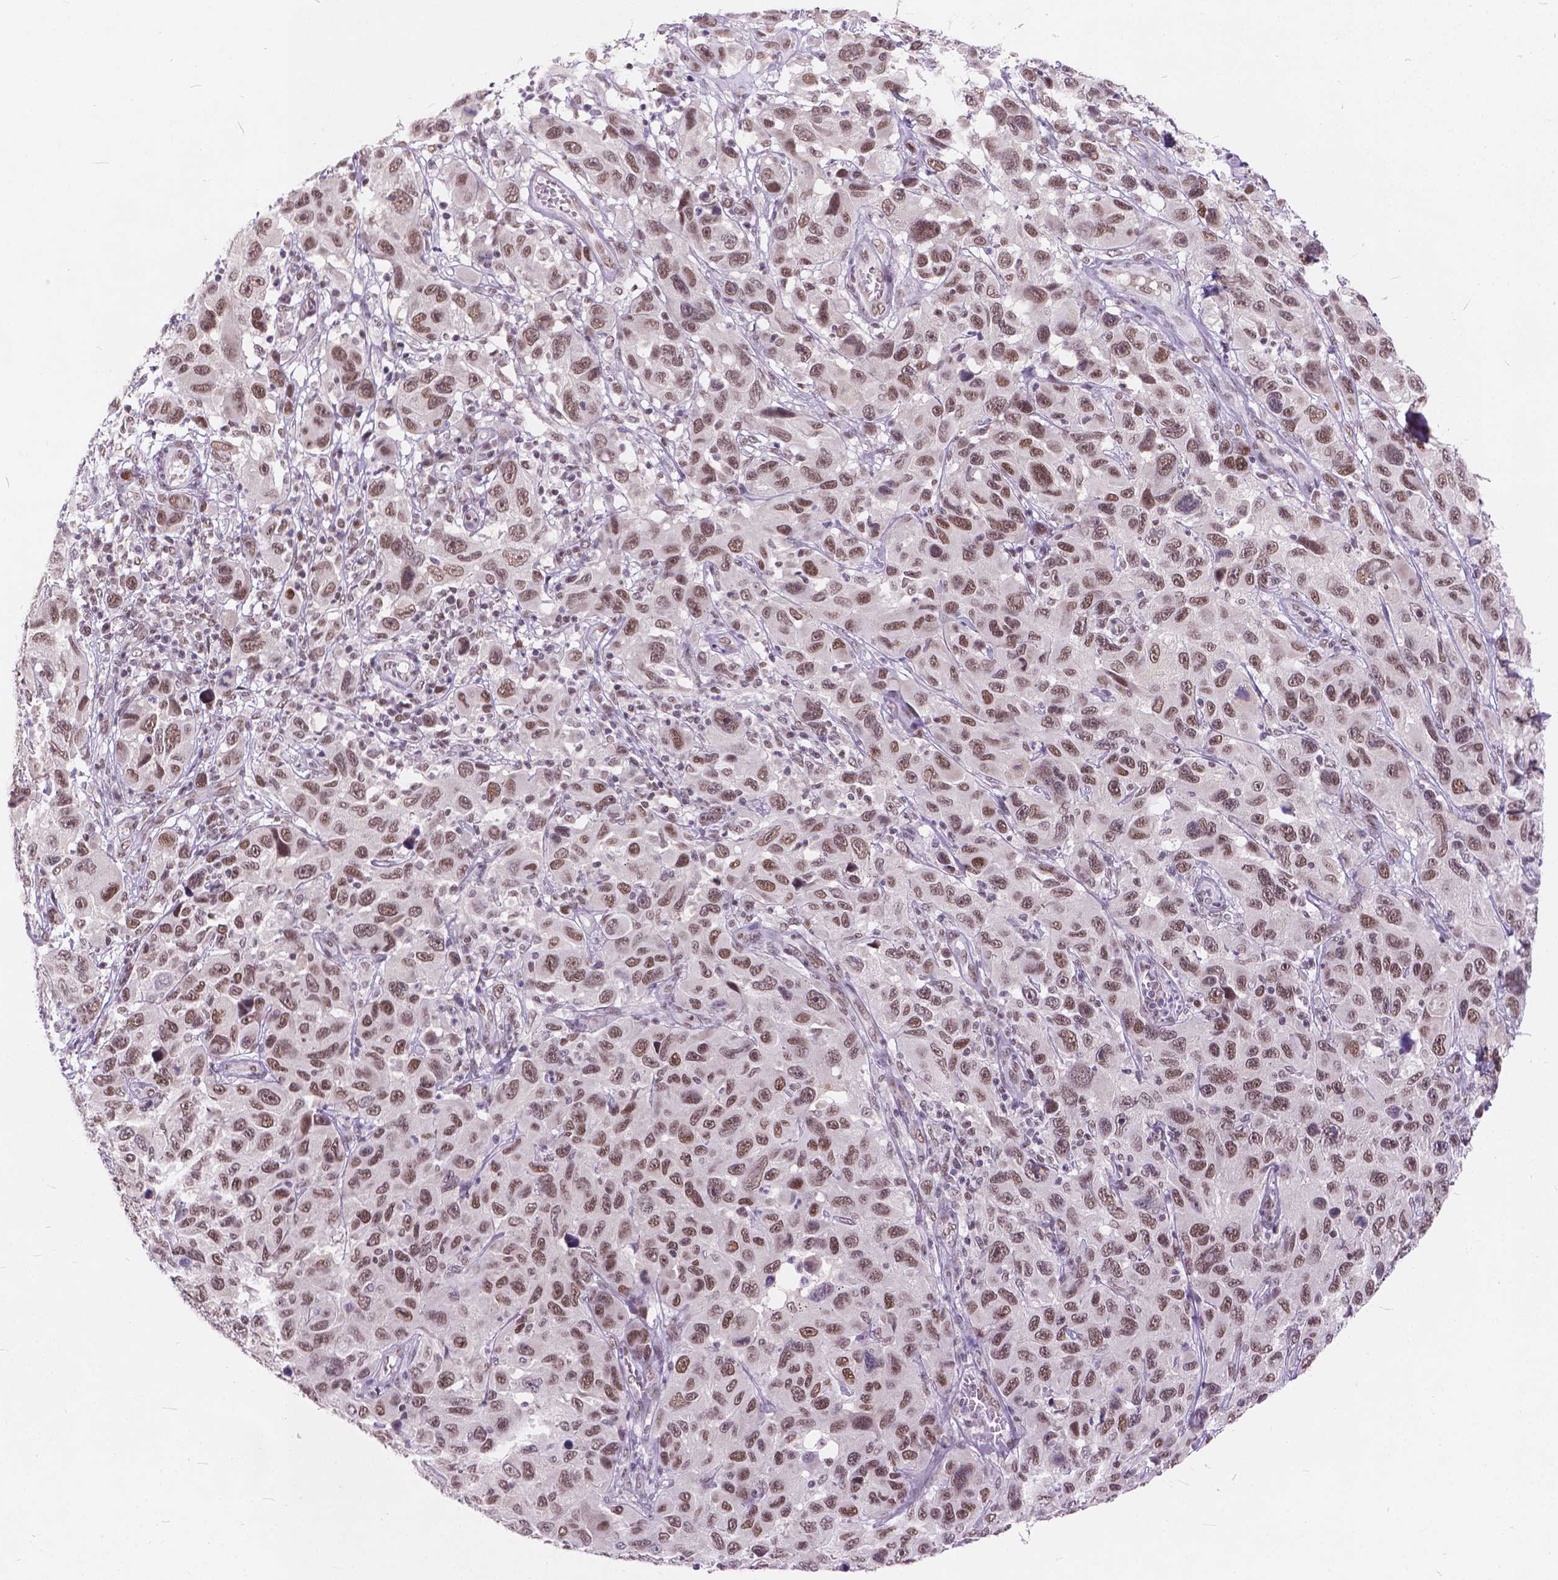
{"staining": {"intensity": "weak", "quantity": ">75%", "location": "nuclear"}, "tissue": "melanoma", "cell_type": "Tumor cells", "image_type": "cancer", "snomed": [{"axis": "morphology", "description": "Malignant melanoma, NOS"}, {"axis": "topography", "description": "Skin"}], "caption": "Protein expression analysis of human malignant melanoma reveals weak nuclear positivity in approximately >75% of tumor cells.", "gene": "FAM53A", "patient": {"sex": "male", "age": 53}}